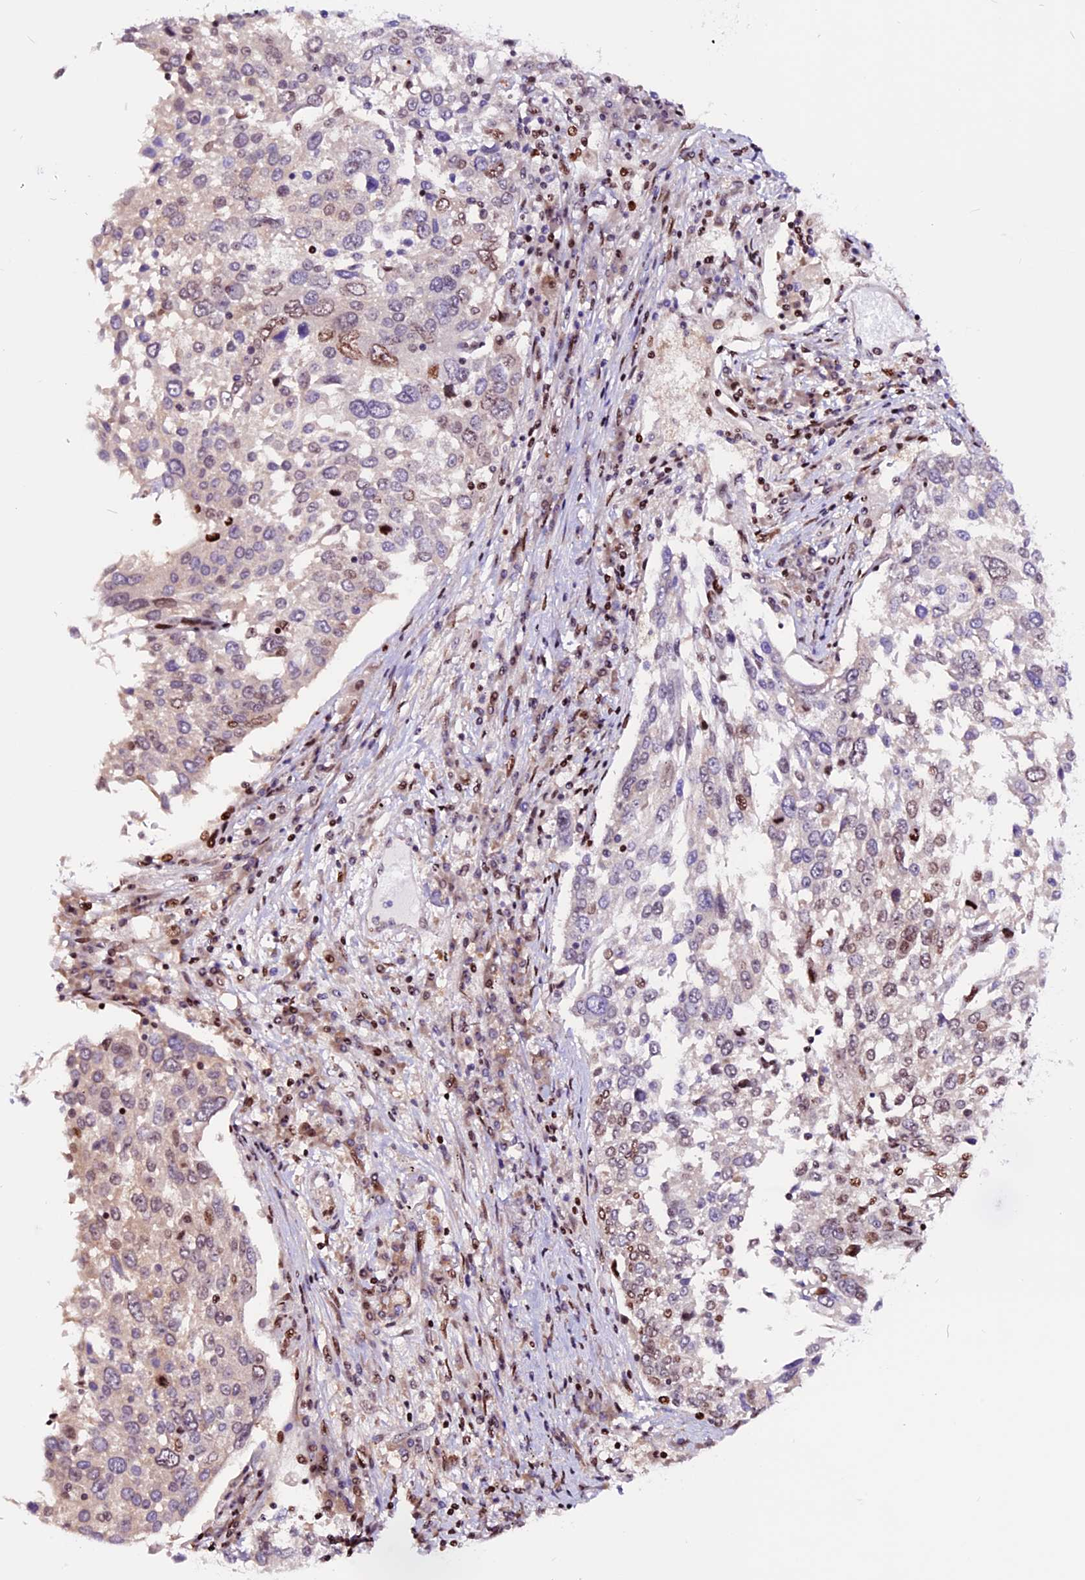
{"staining": {"intensity": "moderate", "quantity": "<25%", "location": "nuclear"}, "tissue": "lung cancer", "cell_type": "Tumor cells", "image_type": "cancer", "snomed": [{"axis": "morphology", "description": "Squamous cell carcinoma, NOS"}, {"axis": "topography", "description": "Lung"}], "caption": "Tumor cells reveal low levels of moderate nuclear expression in approximately <25% of cells in lung cancer.", "gene": "RINL", "patient": {"sex": "male", "age": 65}}